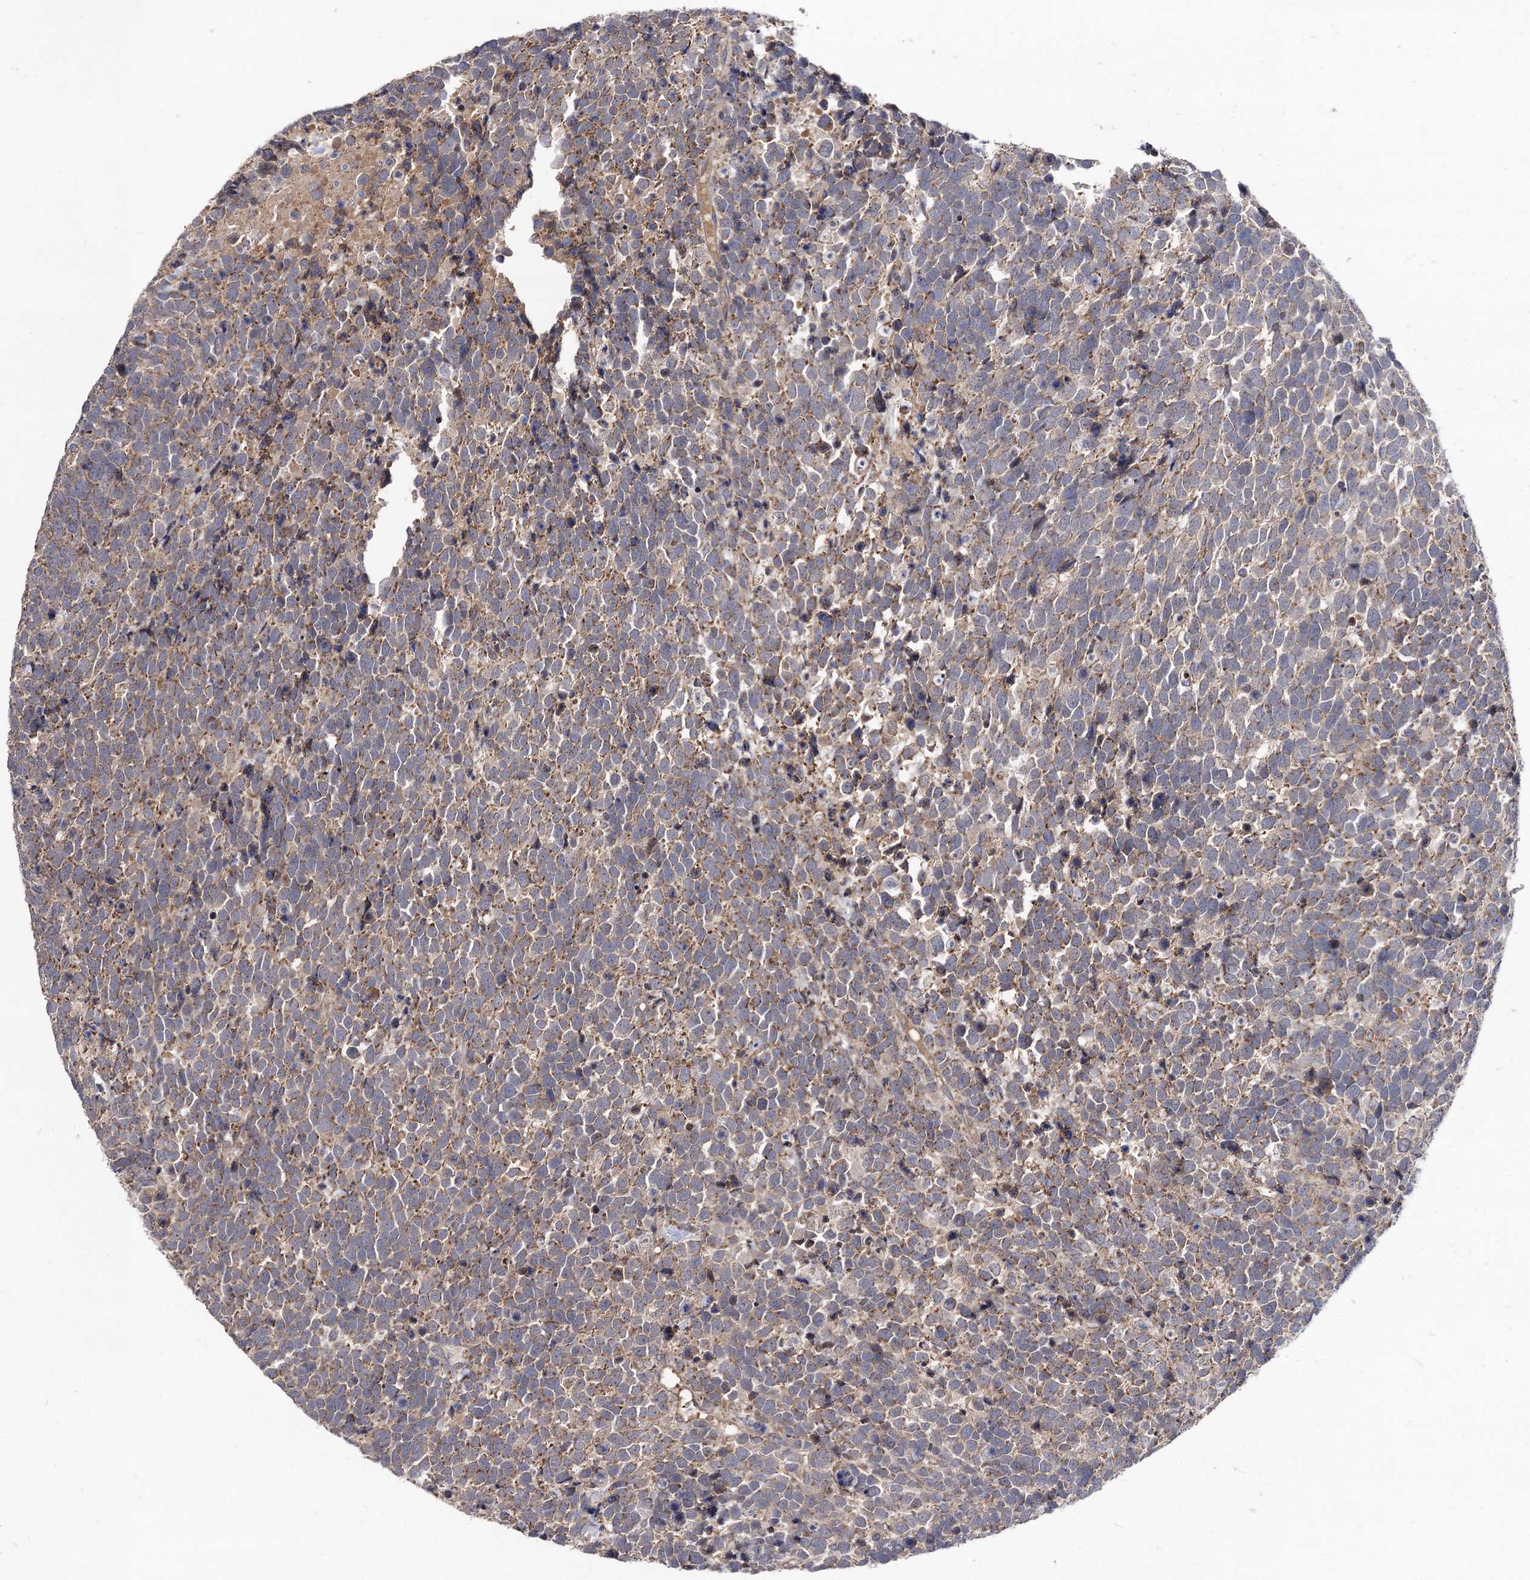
{"staining": {"intensity": "weak", "quantity": ">75%", "location": "cytoplasmic/membranous"}, "tissue": "urothelial cancer", "cell_type": "Tumor cells", "image_type": "cancer", "snomed": [{"axis": "morphology", "description": "Urothelial carcinoma, High grade"}, {"axis": "topography", "description": "Urinary bladder"}], "caption": "A low amount of weak cytoplasmic/membranous staining is identified in about >75% of tumor cells in urothelial carcinoma (high-grade) tissue.", "gene": "VPS37D", "patient": {"sex": "female", "age": 82}}